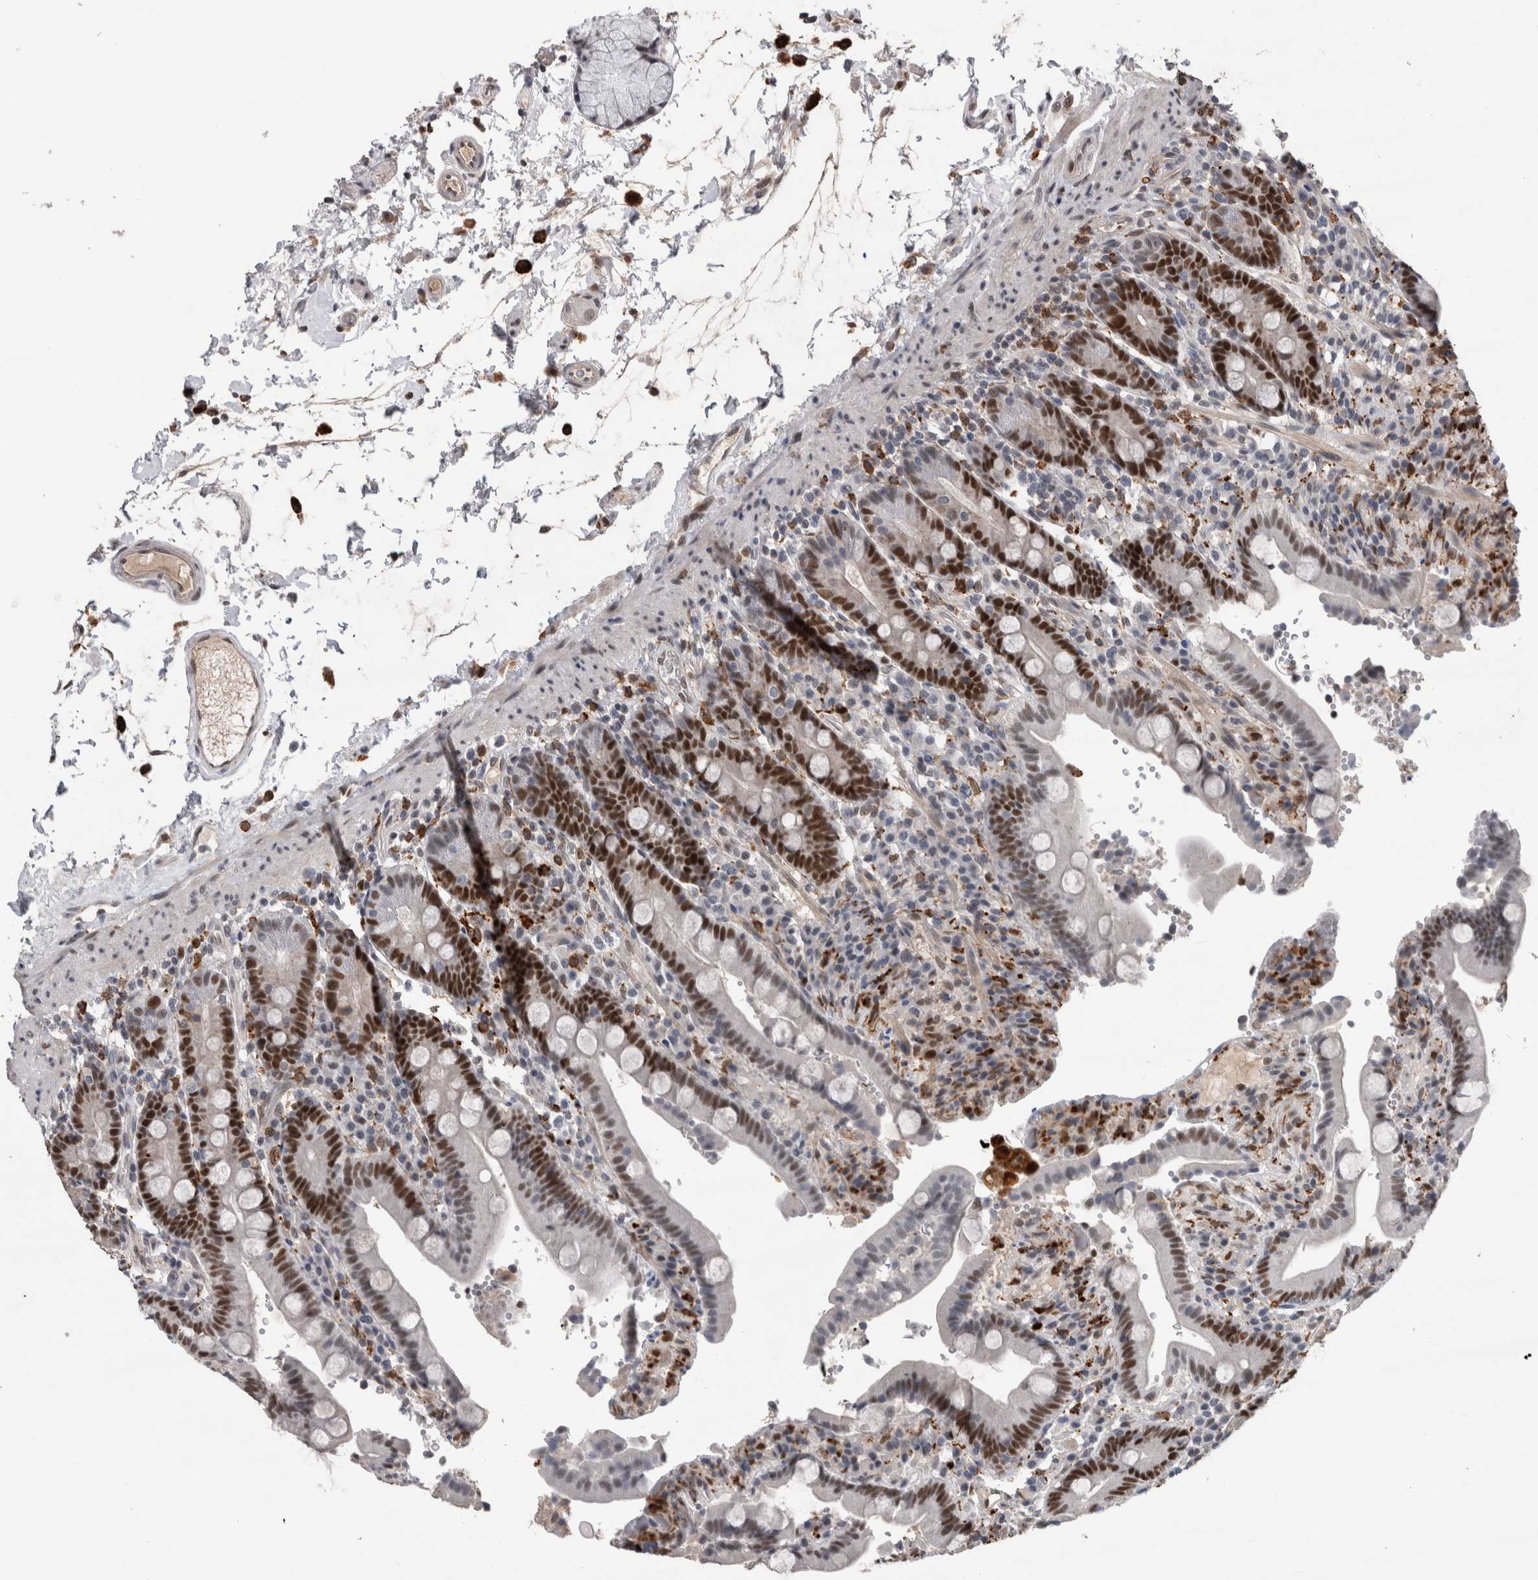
{"staining": {"intensity": "strong", "quantity": "25%-75%", "location": "nuclear"}, "tissue": "duodenum", "cell_type": "Glandular cells", "image_type": "normal", "snomed": [{"axis": "morphology", "description": "Normal tissue, NOS"}, {"axis": "topography", "description": "Small intestine, NOS"}], "caption": "Brown immunohistochemical staining in unremarkable human duodenum demonstrates strong nuclear expression in about 25%-75% of glandular cells.", "gene": "POLD2", "patient": {"sex": "female", "age": 71}}